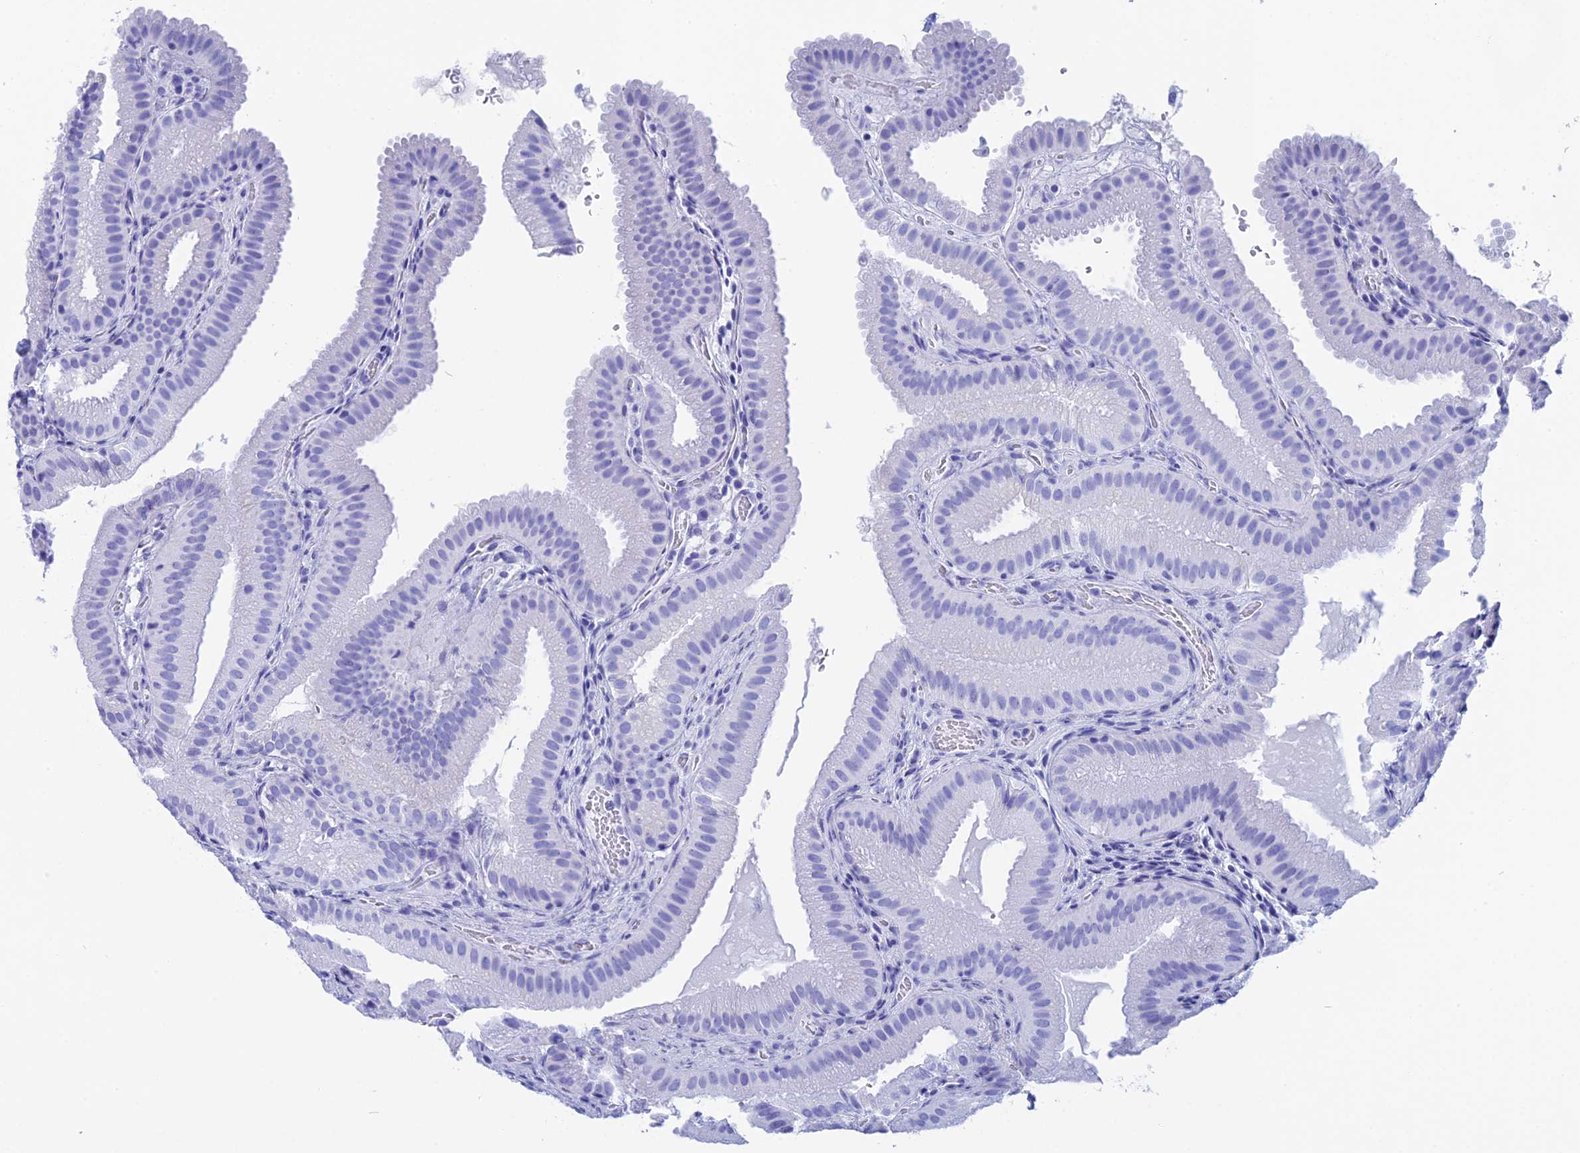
{"staining": {"intensity": "negative", "quantity": "none", "location": "none"}, "tissue": "gallbladder", "cell_type": "Glandular cells", "image_type": "normal", "snomed": [{"axis": "morphology", "description": "Normal tissue, NOS"}, {"axis": "topography", "description": "Gallbladder"}], "caption": "An image of human gallbladder is negative for staining in glandular cells. Nuclei are stained in blue.", "gene": "TEX101", "patient": {"sex": "female", "age": 30}}